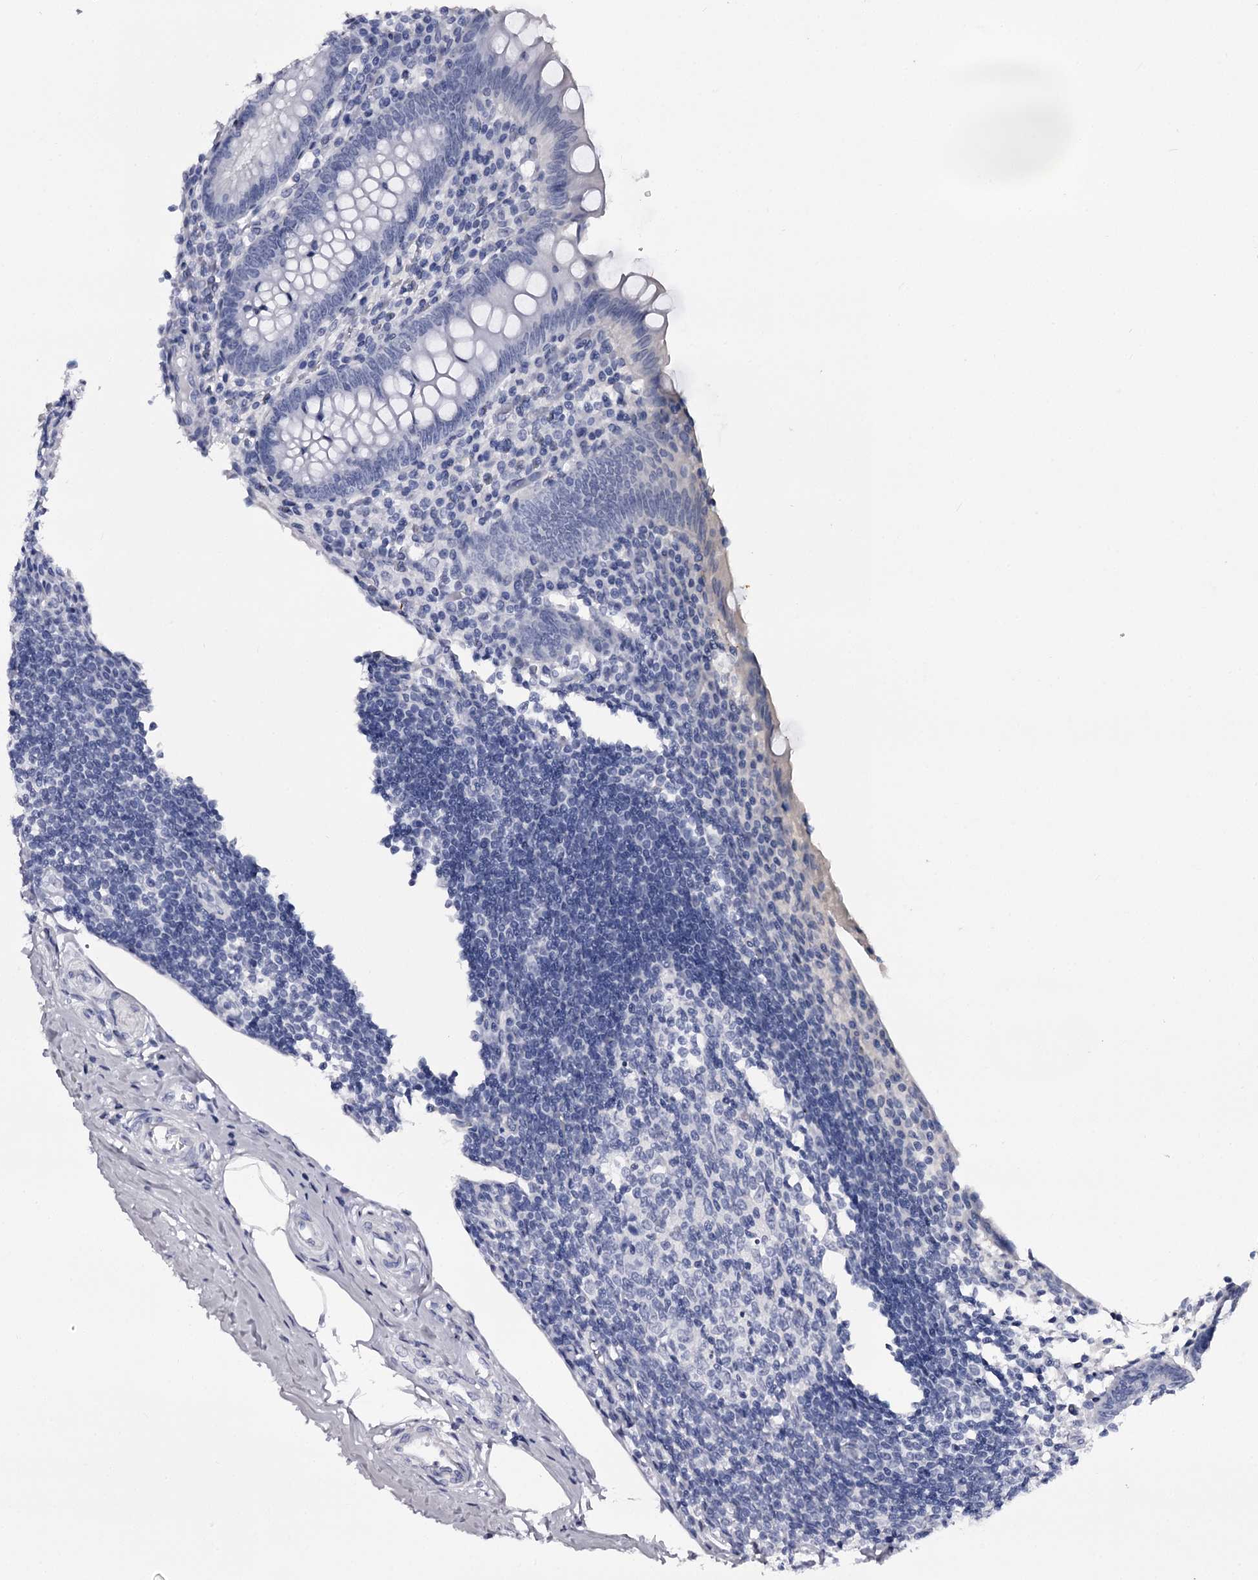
{"staining": {"intensity": "negative", "quantity": "none", "location": "none"}, "tissue": "appendix", "cell_type": "Glandular cells", "image_type": "normal", "snomed": [{"axis": "morphology", "description": "Normal tissue, NOS"}, {"axis": "topography", "description": "Appendix"}], "caption": "The immunohistochemistry (IHC) image has no significant staining in glandular cells of appendix.", "gene": "OVOL2", "patient": {"sex": "female", "age": 17}}